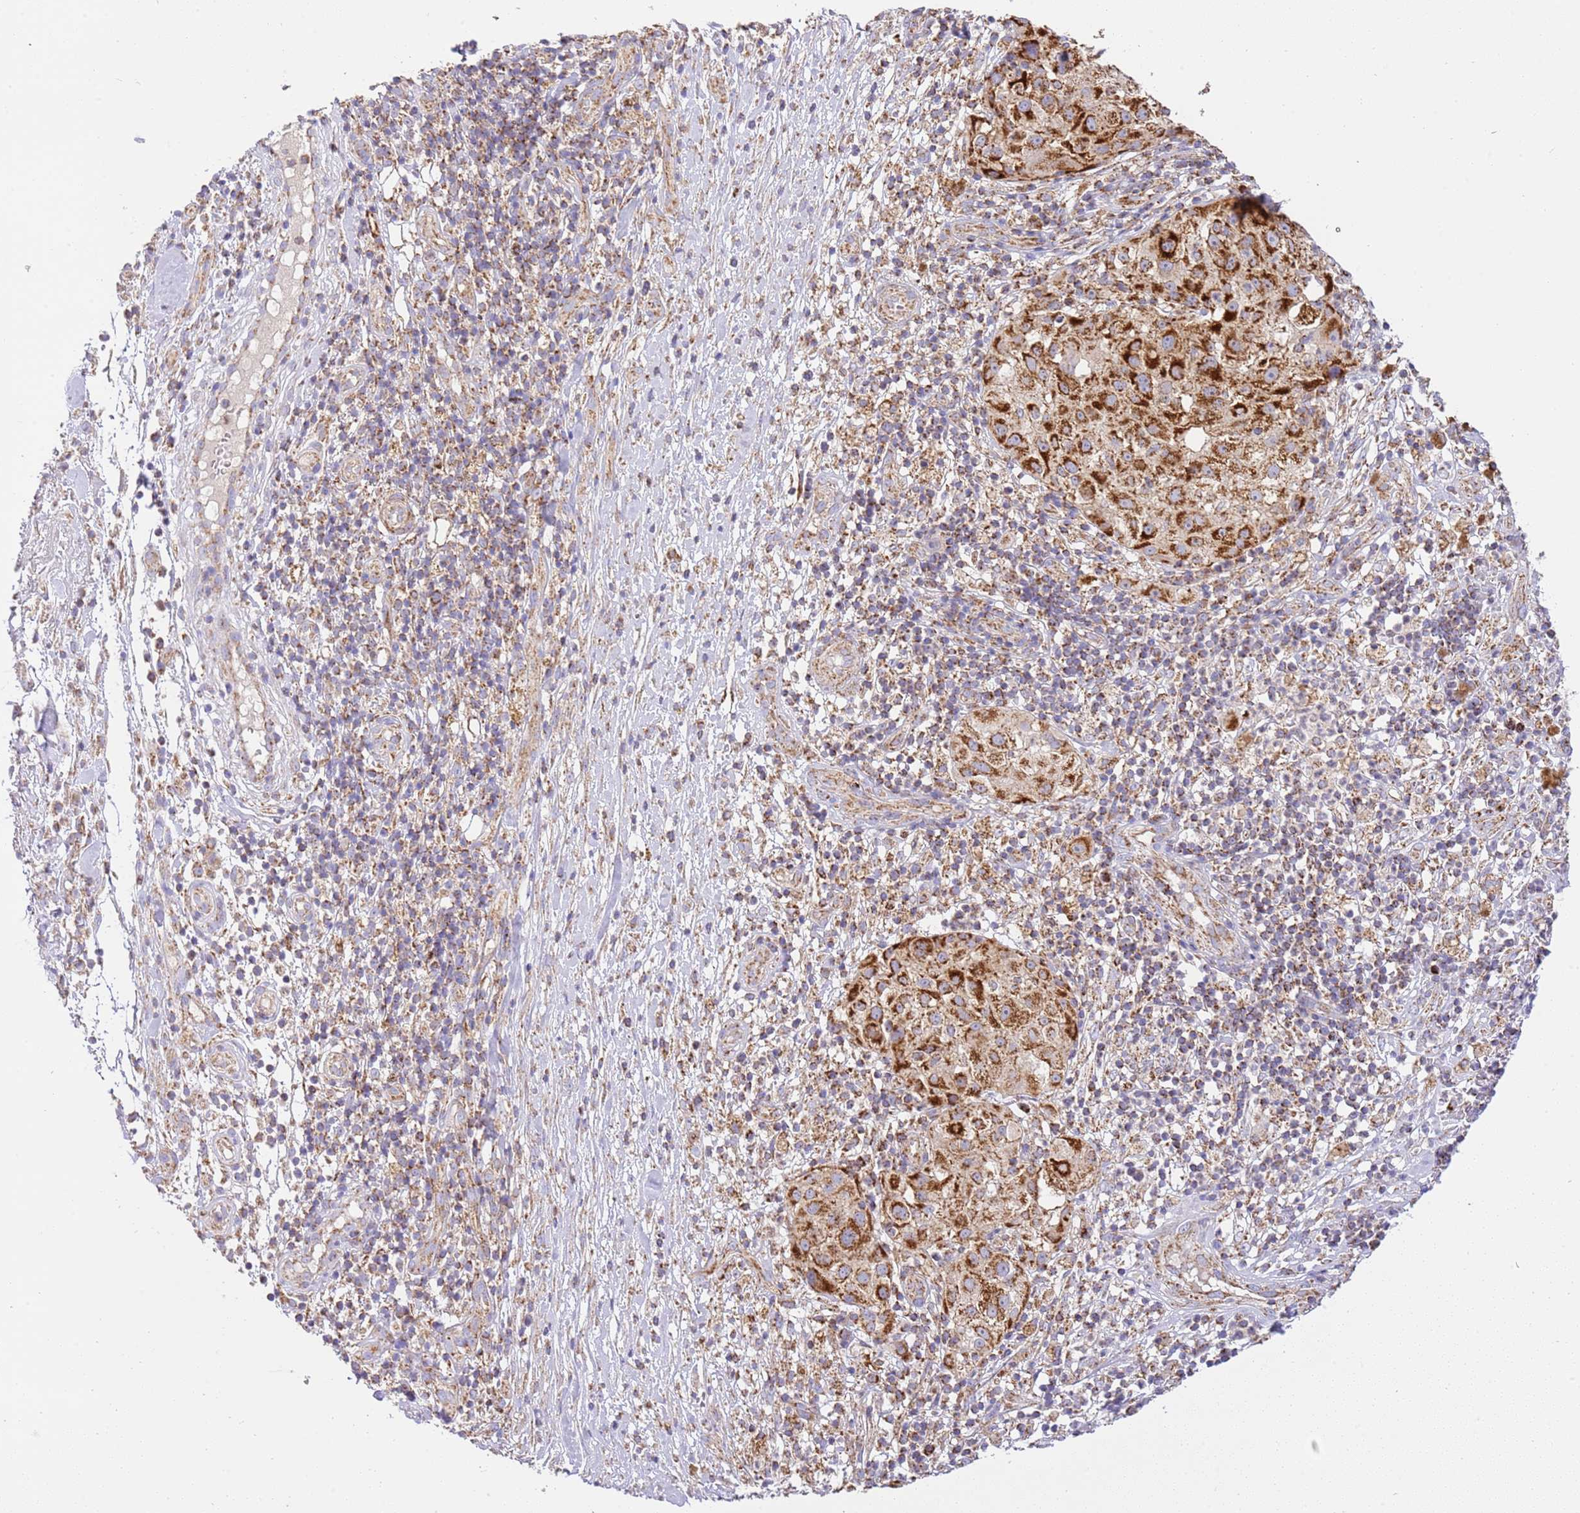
{"staining": {"intensity": "strong", "quantity": ">75%", "location": "cytoplasmic/membranous"}, "tissue": "melanoma", "cell_type": "Tumor cells", "image_type": "cancer", "snomed": [{"axis": "morphology", "description": "Normal morphology"}, {"axis": "morphology", "description": "Malignant melanoma, NOS"}, {"axis": "topography", "description": "Skin"}], "caption": "Malignant melanoma stained with a brown dye demonstrates strong cytoplasmic/membranous positive expression in approximately >75% of tumor cells.", "gene": "ZBTB39", "patient": {"sex": "female", "age": 72}}